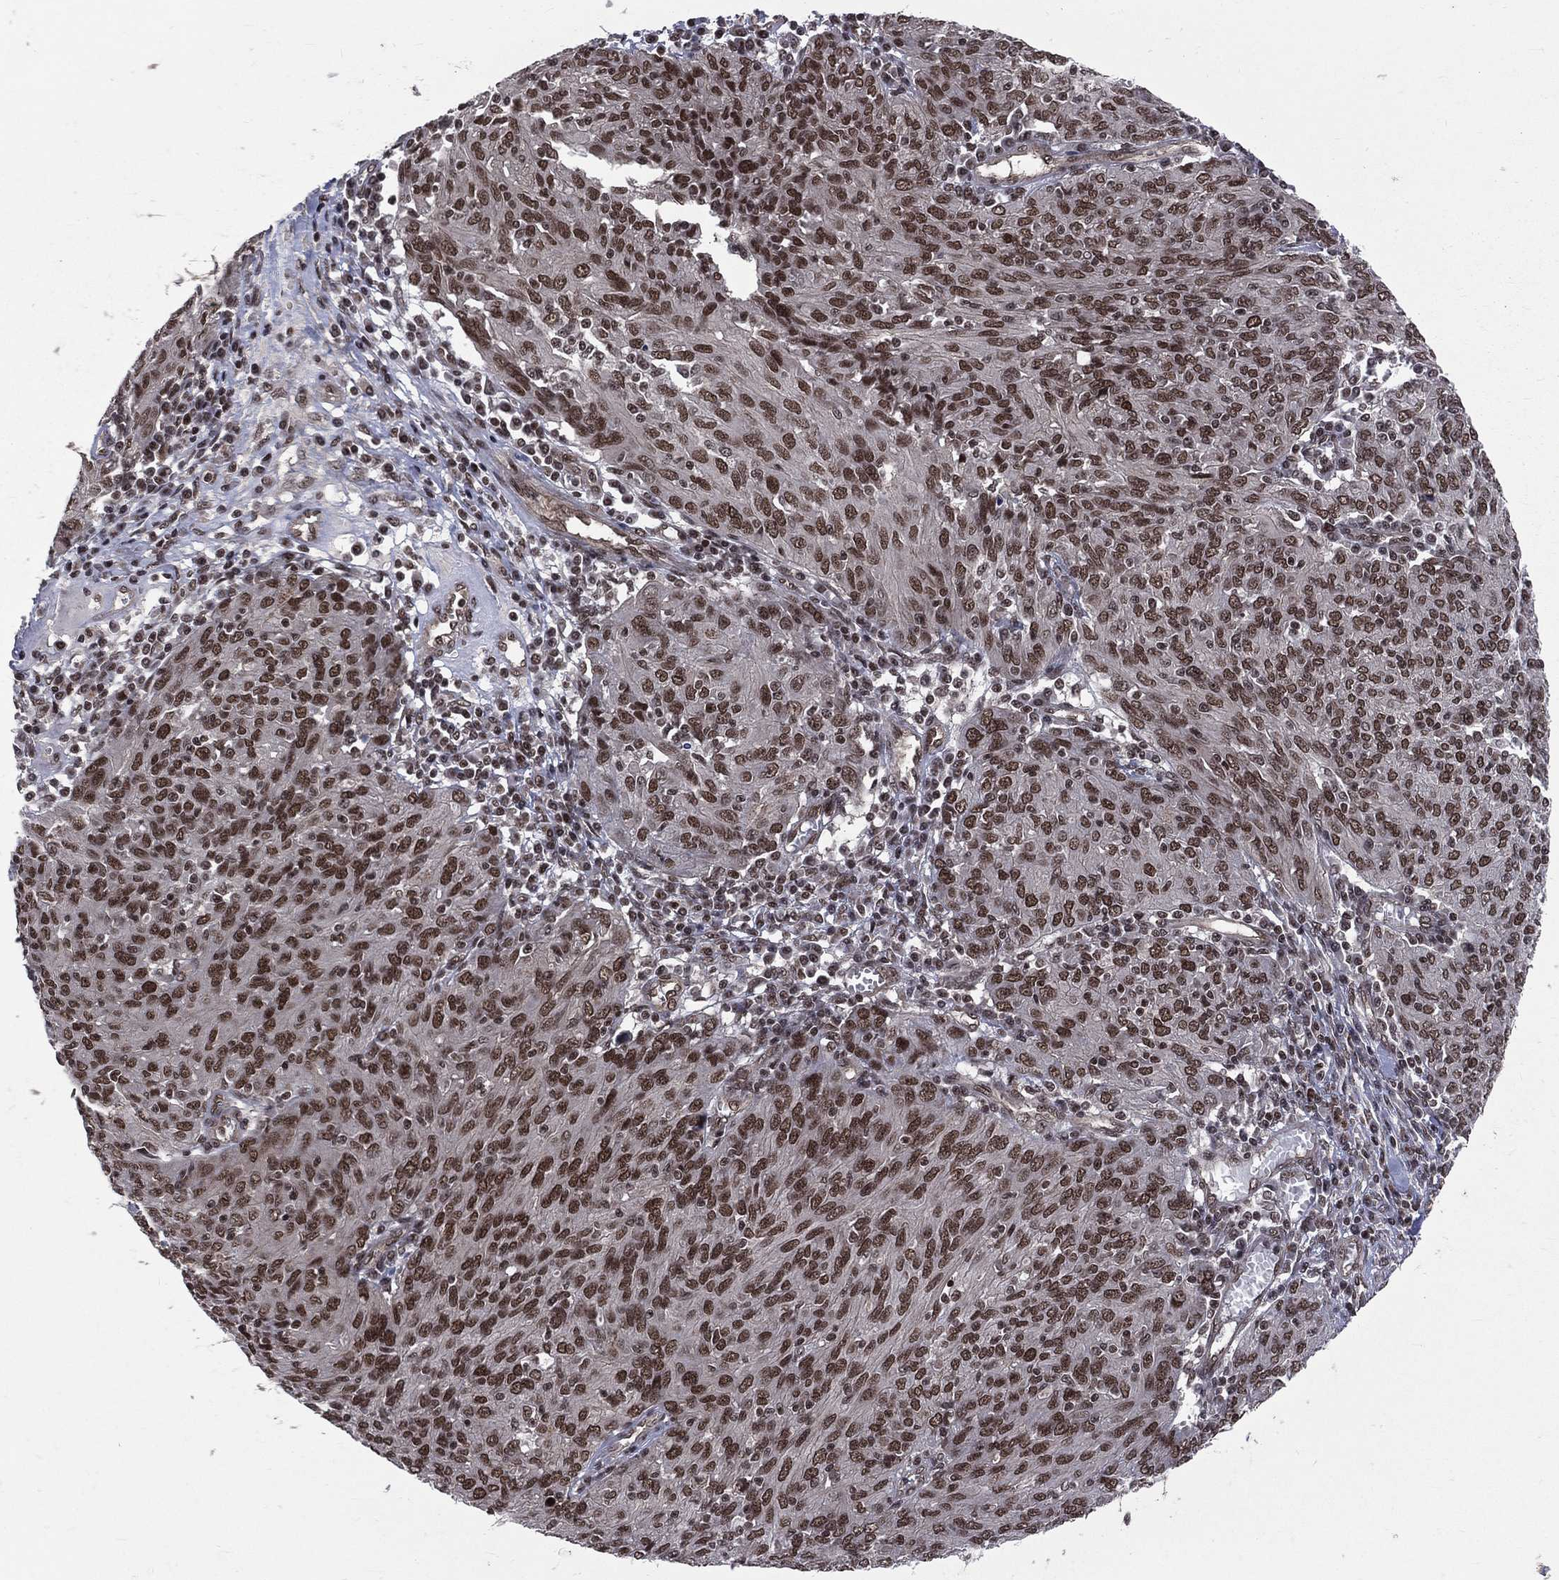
{"staining": {"intensity": "strong", "quantity": ">75%", "location": "nuclear"}, "tissue": "ovarian cancer", "cell_type": "Tumor cells", "image_type": "cancer", "snomed": [{"axis": "morphology", "description": "Carcinoma, endometroid"}, {"axis": "topography", "description": "Ovary"}], "caption": "An immunohistochemistry (IHC) micrograph of neoplastic tissue is shown. Protein staining in brown shows strong nuclear positivity in endometroid carcinoma (ovarian) within tumor cells.", "gene": "SMC3", "patient": {"sex": "female", "age": 50}}